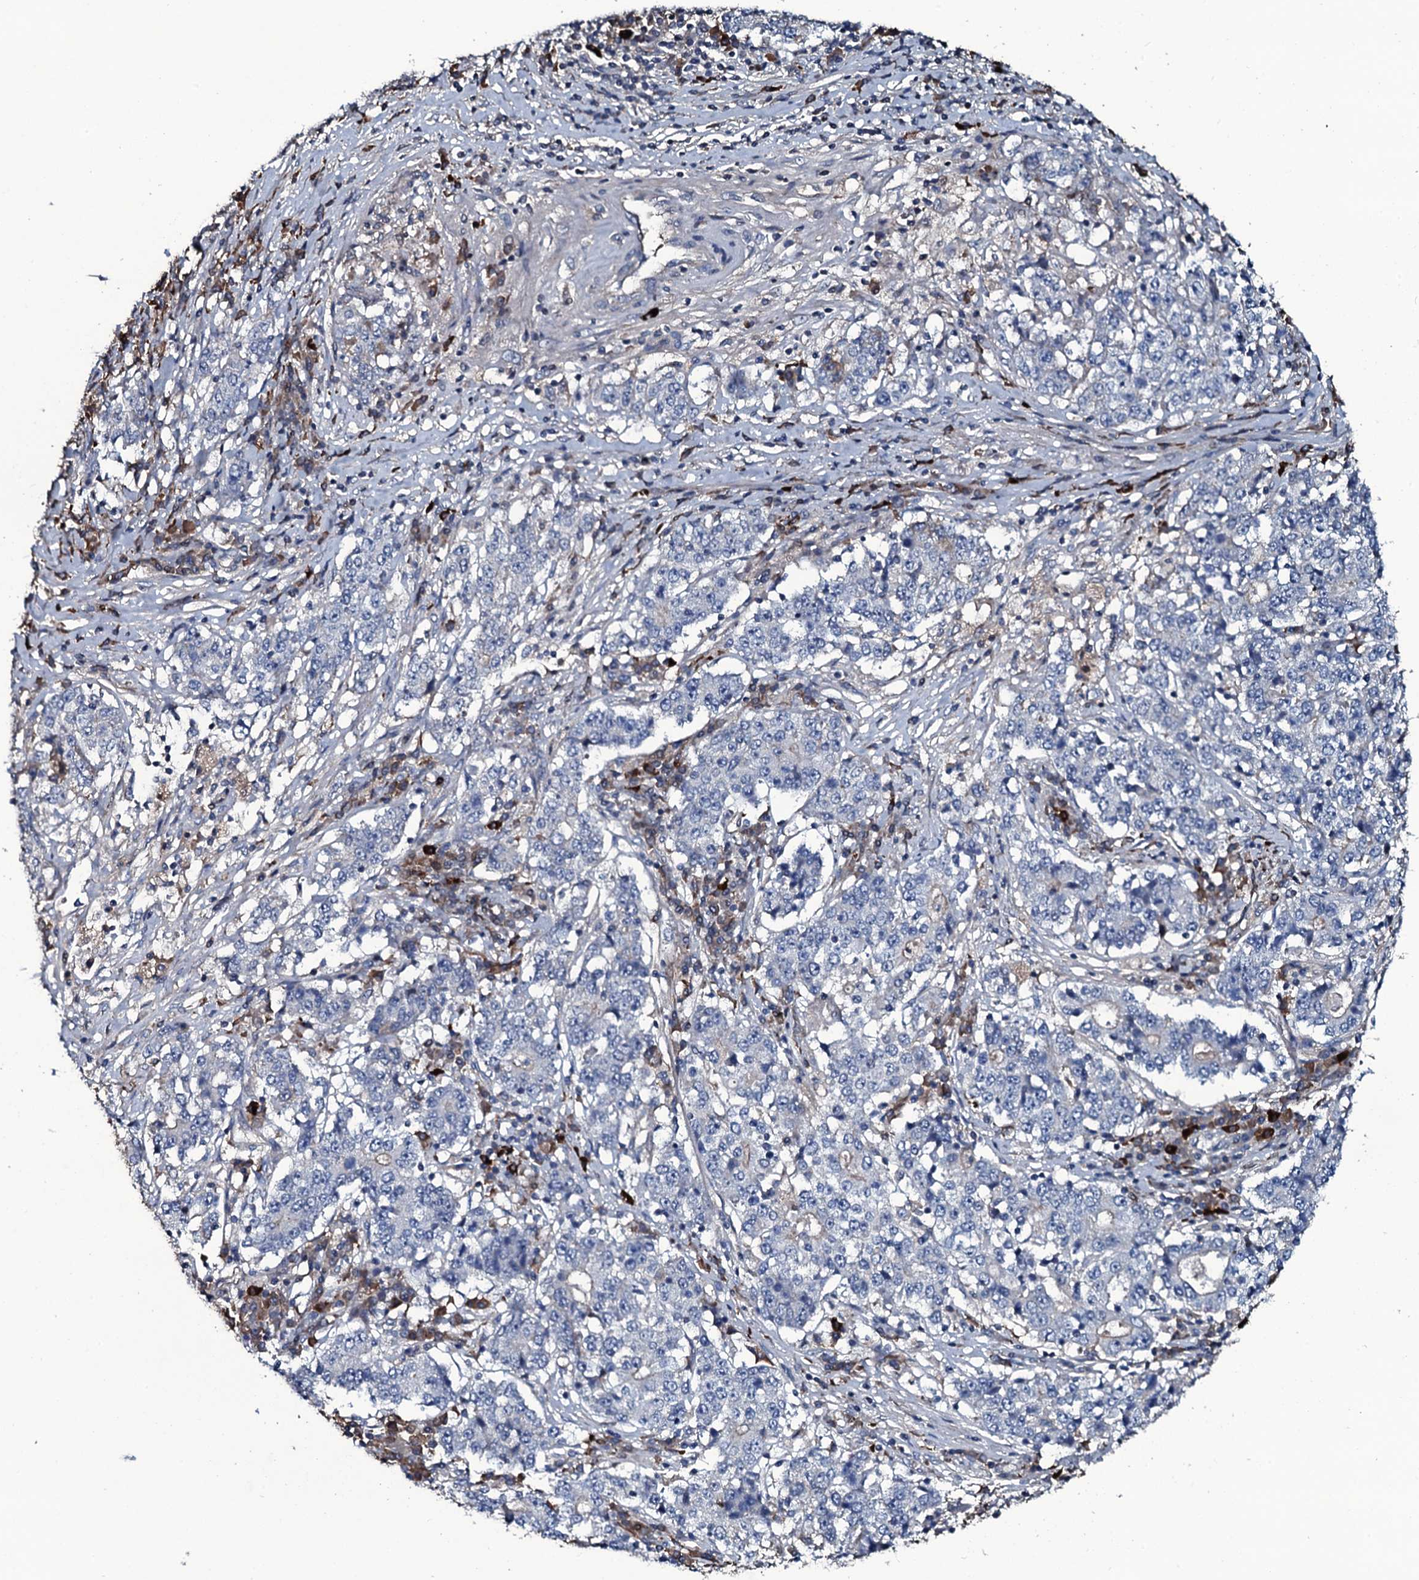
{"staining": {"intensity": "negative", "quantity": "none", "location": "none"}, "tissue": "stomach cancer", "cell_type": "Tumor cells", "image_type": "cancer", "snomed": [{"axis": "morphology", "description": "Adenocarcinoma, NOS"}, {"axis": "topography", "description": "Stomach"}], "caption": "Immunohistochemistry micrograph of human stomach cancer (adenocarcinoma) stained for a protein (brown), which demonstrates no positivity in tumor cells.", "gene": "LYG2", "patient": {"sex": "male", "age": 59}}